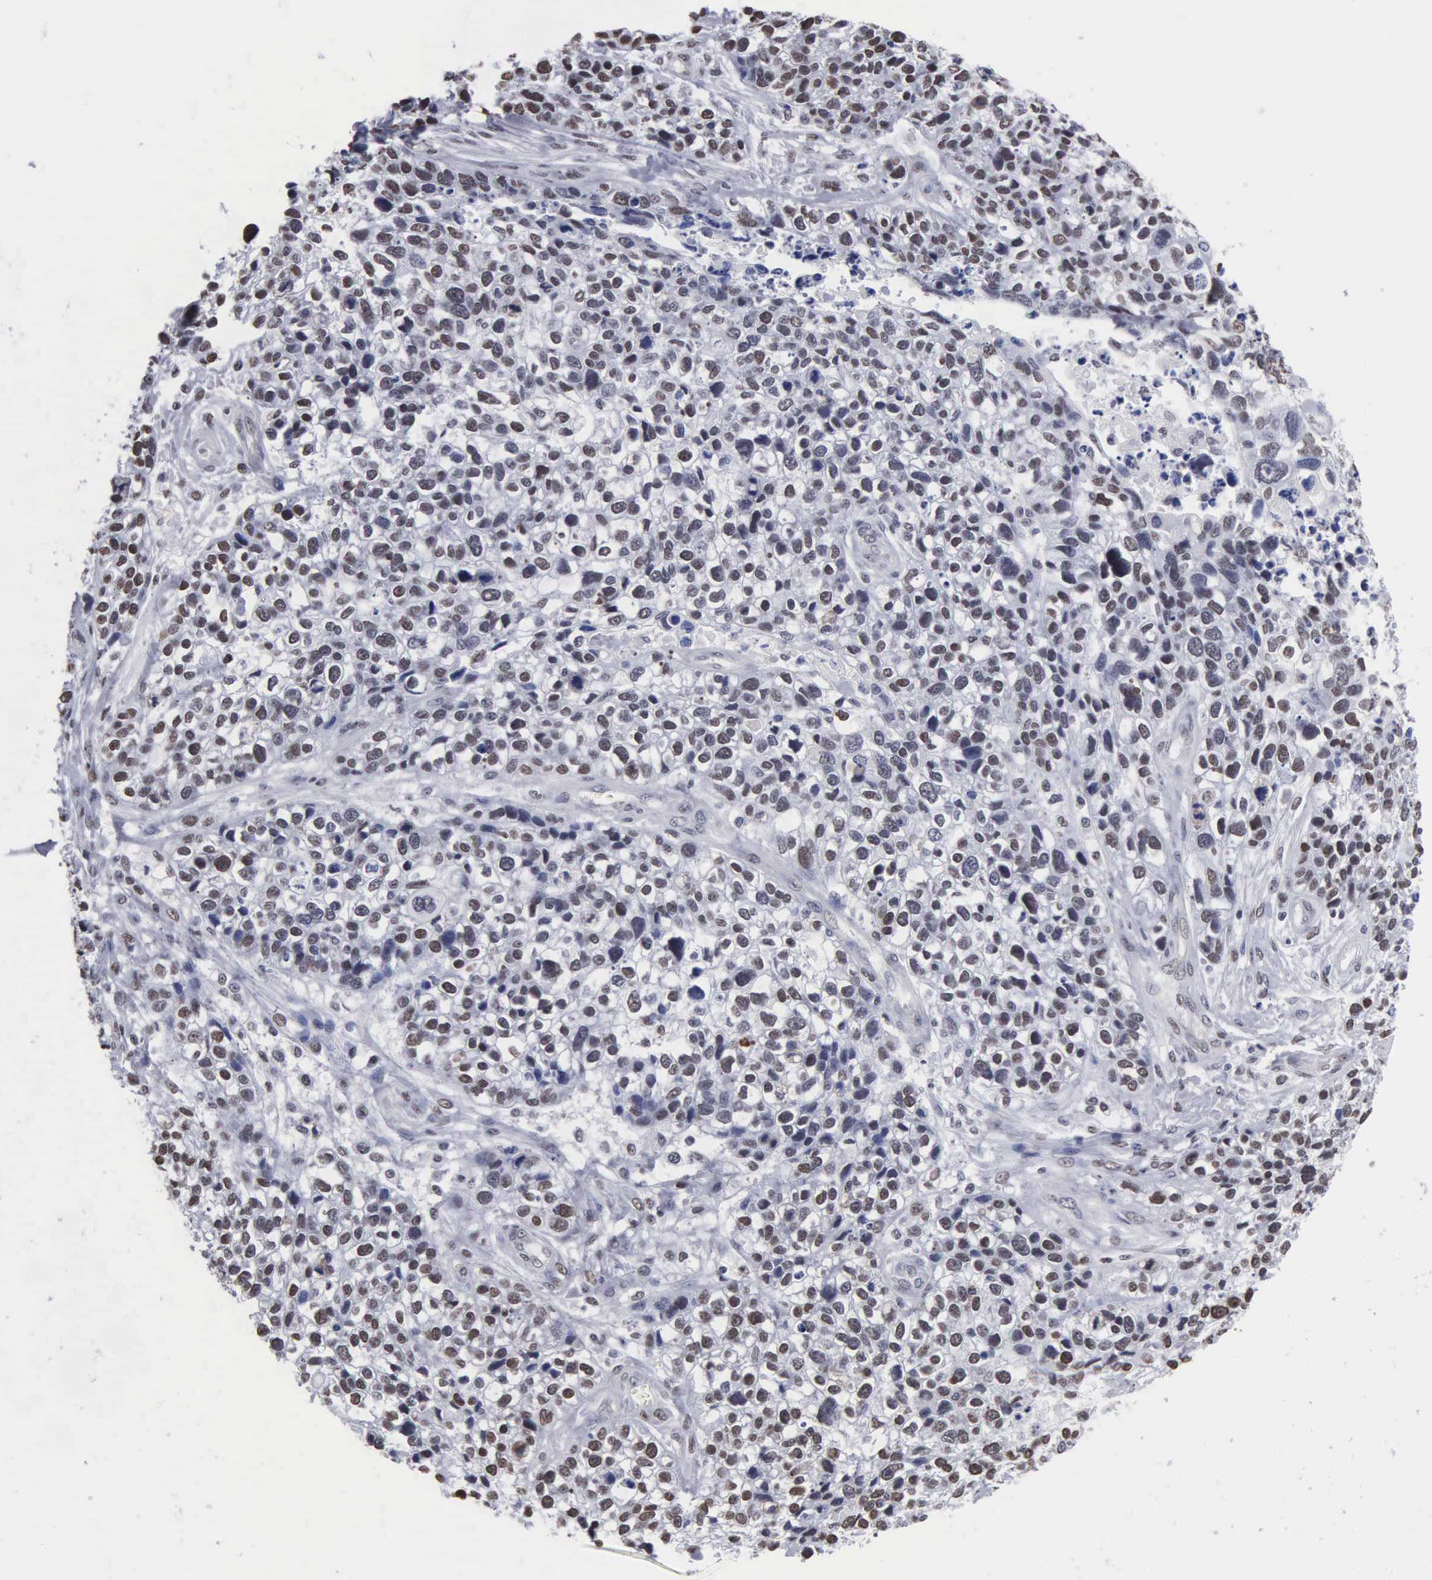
{"staining": {"intensity": "moderate", "quantity": "25%-75%", "location": "nuclear"}, "tissue": "lung cancer", "cell_type": "Tumor cells", "image_type": "cancer", "snomed": [{"axis": "morphology", "description": "Squamous cell carcinoma, NOS"}, {"axis": "topography", "description": "Lymph node"}, {"axis": "topography", "description": "Lung"}], "caption": "Immunohistochemical staining of human squamous cell carcinoma (lung) displays medium levels of moderate nuclear staining in approximately 25%-75% of tumor cells. (Stains: DAB (3,3'-diaminobenzidine) in brown, nuclei in blue, Microscopy: brightfield microscopy at high magnification).", "gene": "CCNG1", "patient": {"sex": "male", "age": 74}}